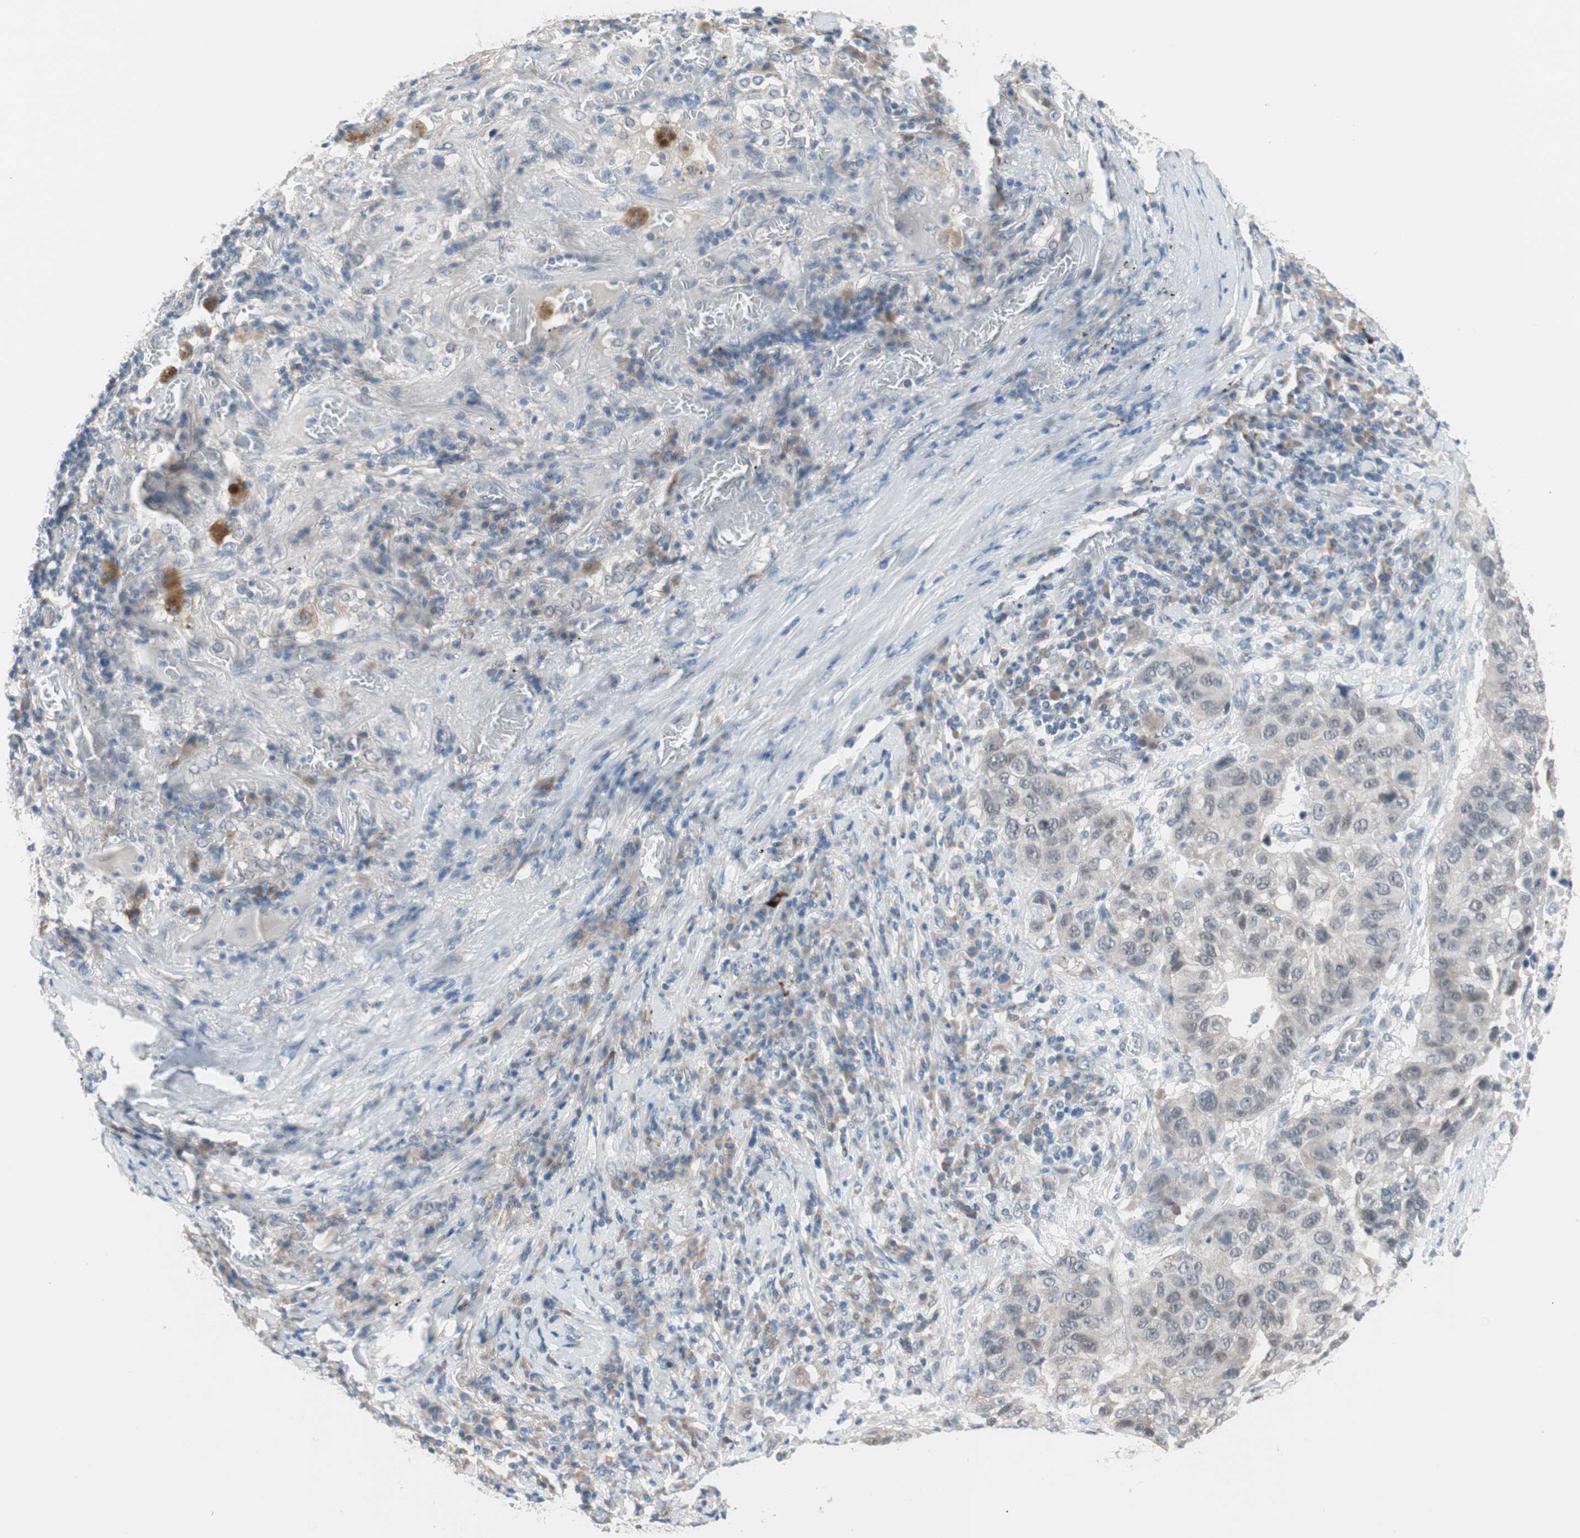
{"staining": {"intensity": "weak", "quantity": "25%-75%", "location": "nuclear"}, "tissue": "lung cancer", "cell_type": "Tumor cells", "image_type": "cancer", "snomed": [{"axis": "morphology", "description": "Squamous cell carcinoma, NOS"}, {"axis": "topography", "description": "Lung"}], "caption": "Protein staining of squamous cell carcinoma (lung) tissue displays weak nuclear expression in approximately 25%-75% of tumor cells. (DAB IHC, brown staining for protein, blue staining for nuclei).", "gene": "GRHL1", "patient": {"sex": "male", "age": 57}}